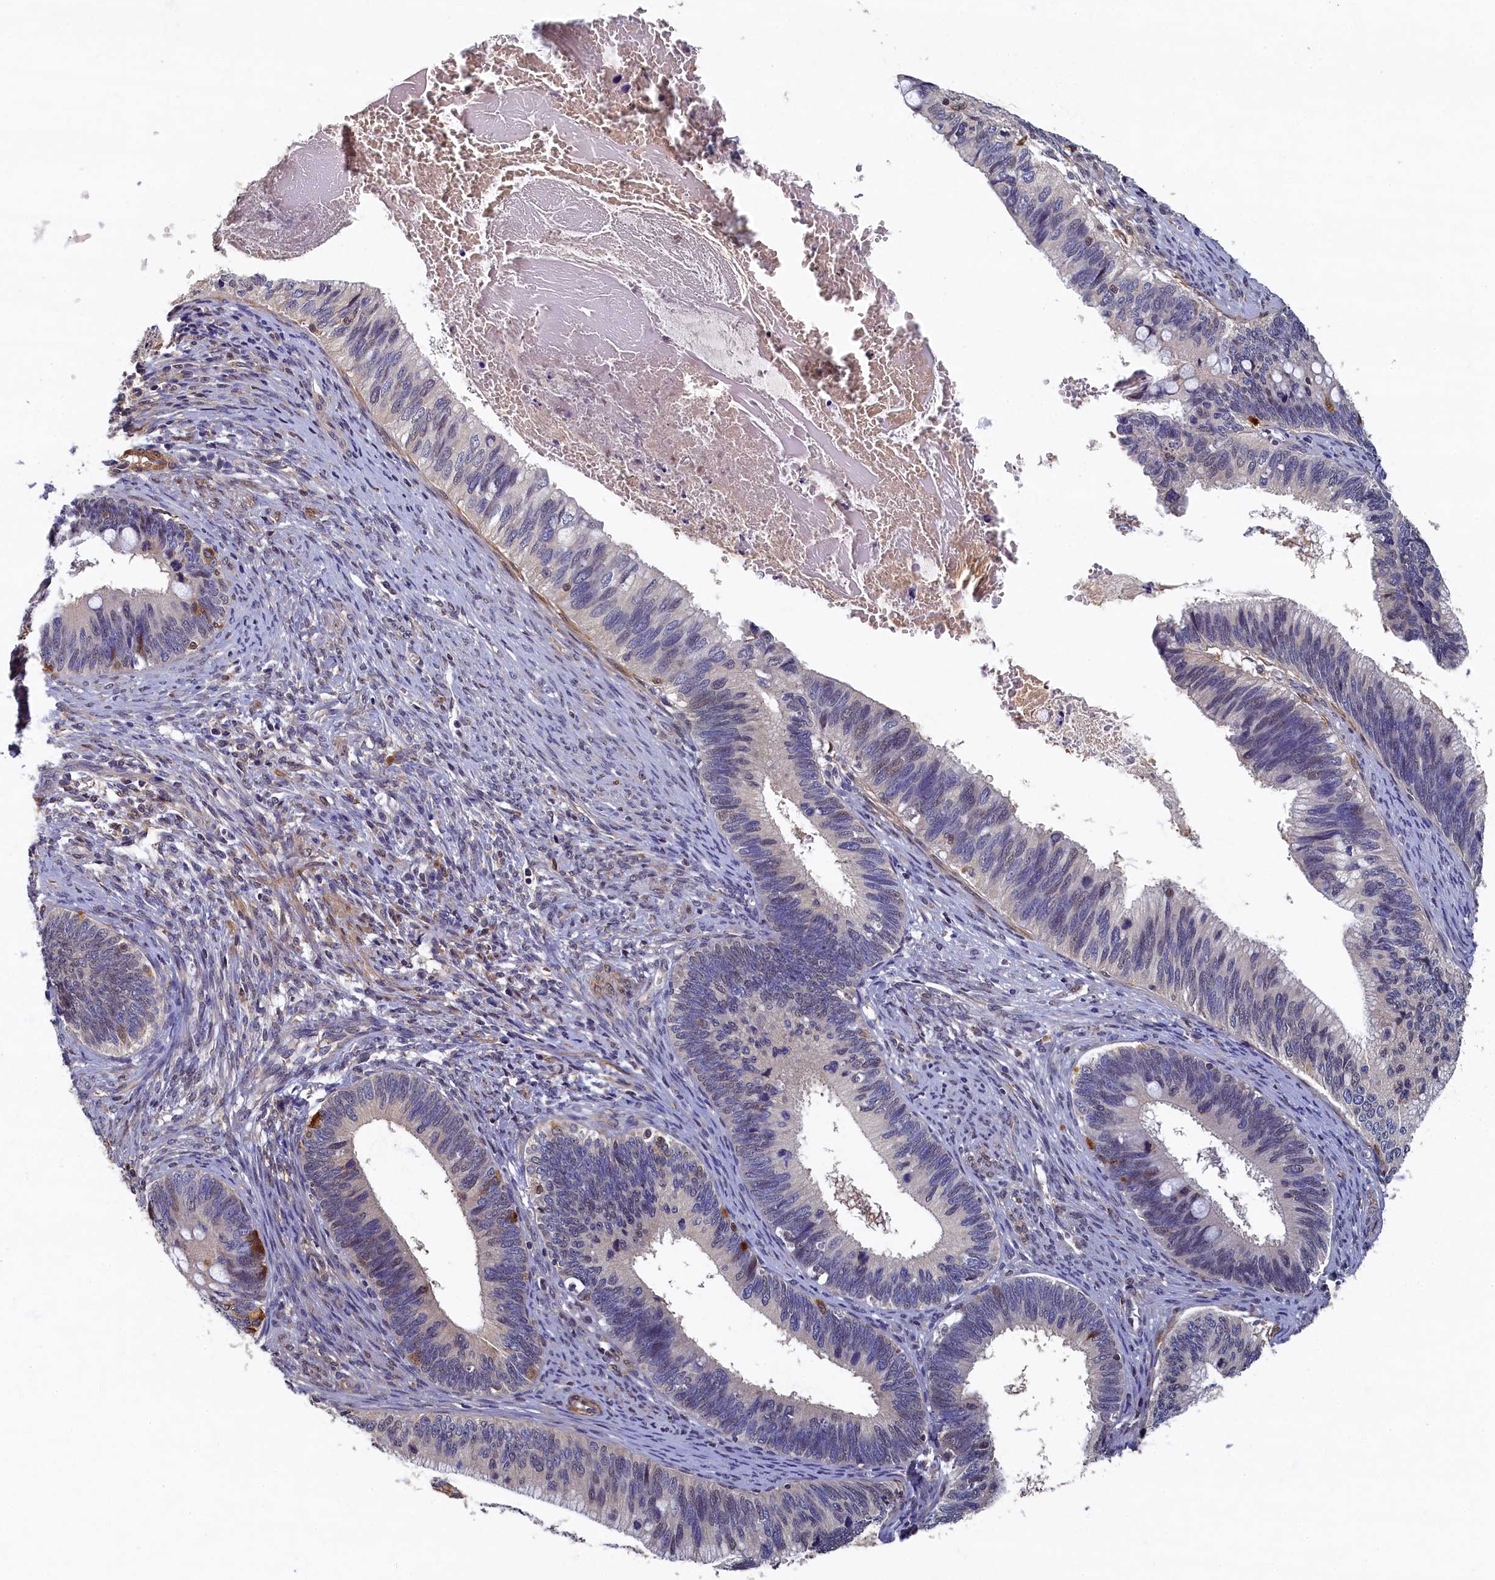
{"staining": {"intensity": "negative", "quantity": "none", "location": "none"}, "tissue": "cervical cancer", "cell_type": "Tumor cells", "image_type": "cancer", "snomed": [{"axis": "morphology", "description": "Adenocarcinoma, NOS"}, {"axis": "topography", "description": "Cervix"}], "caption": "Immunohistochemical staining of human cervical adenocarcinoma reveals no significant expression in tumor cells.", "gene": "TBCB", "patient": {"sex": "female", "age": 42}}